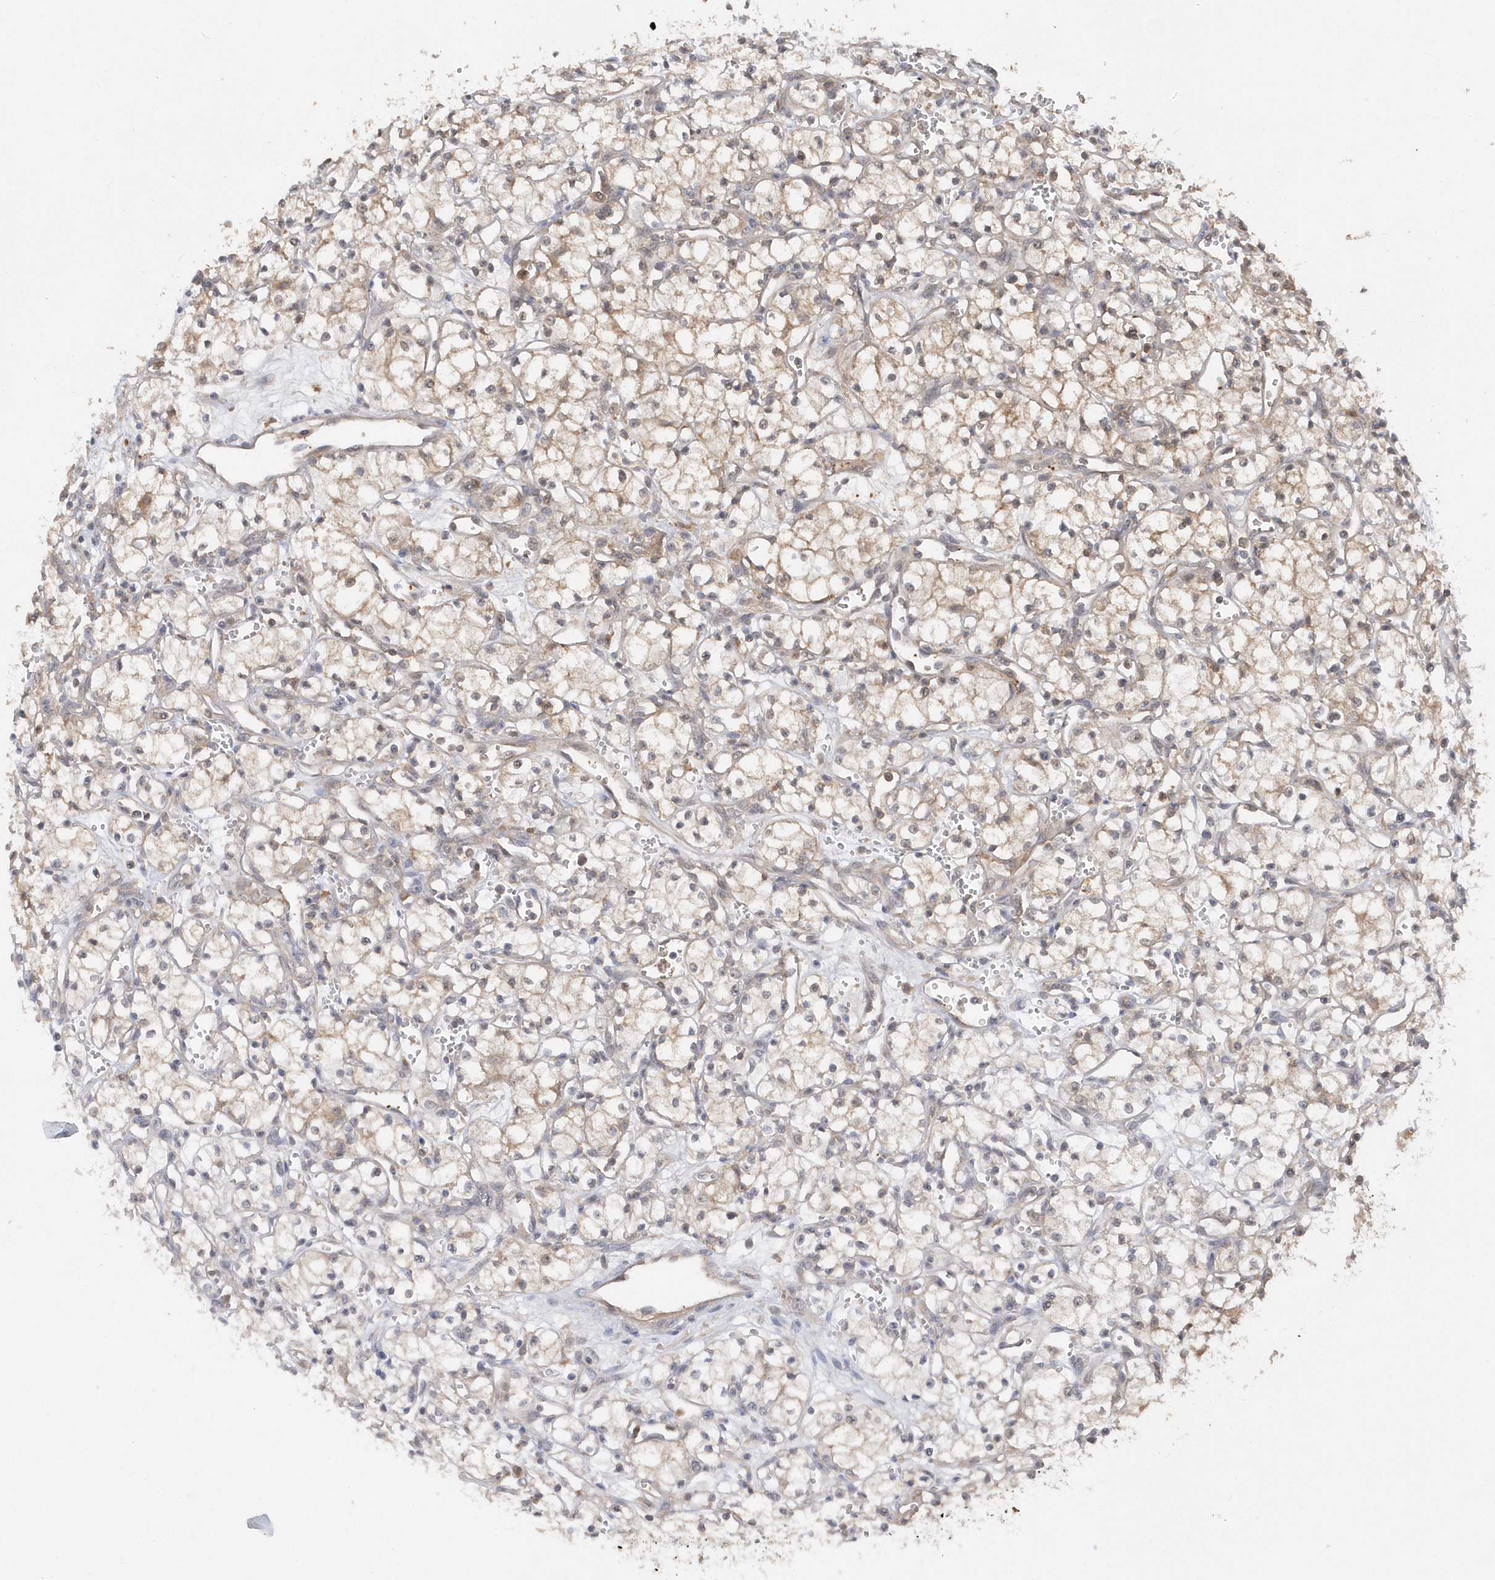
{"staining": {"intensity": "weak", "quantity": "<25%", "location": "cytoplasmic/membranous"}, "tissue": "renal cancer", "cell_type": "Tumor cells", "image_type": "cancer", "snomed": [{"axis": "morphology", "description": "Adenocarcinoma, NOS"}, {"axis": "topography", "description": "Kidney"}], "caption": "The histopathology image exhibits no staining of tumor cells in renal adenocarcinoma.", "gene": "RPE", "patient": {"sex": "male", "age": 59}}